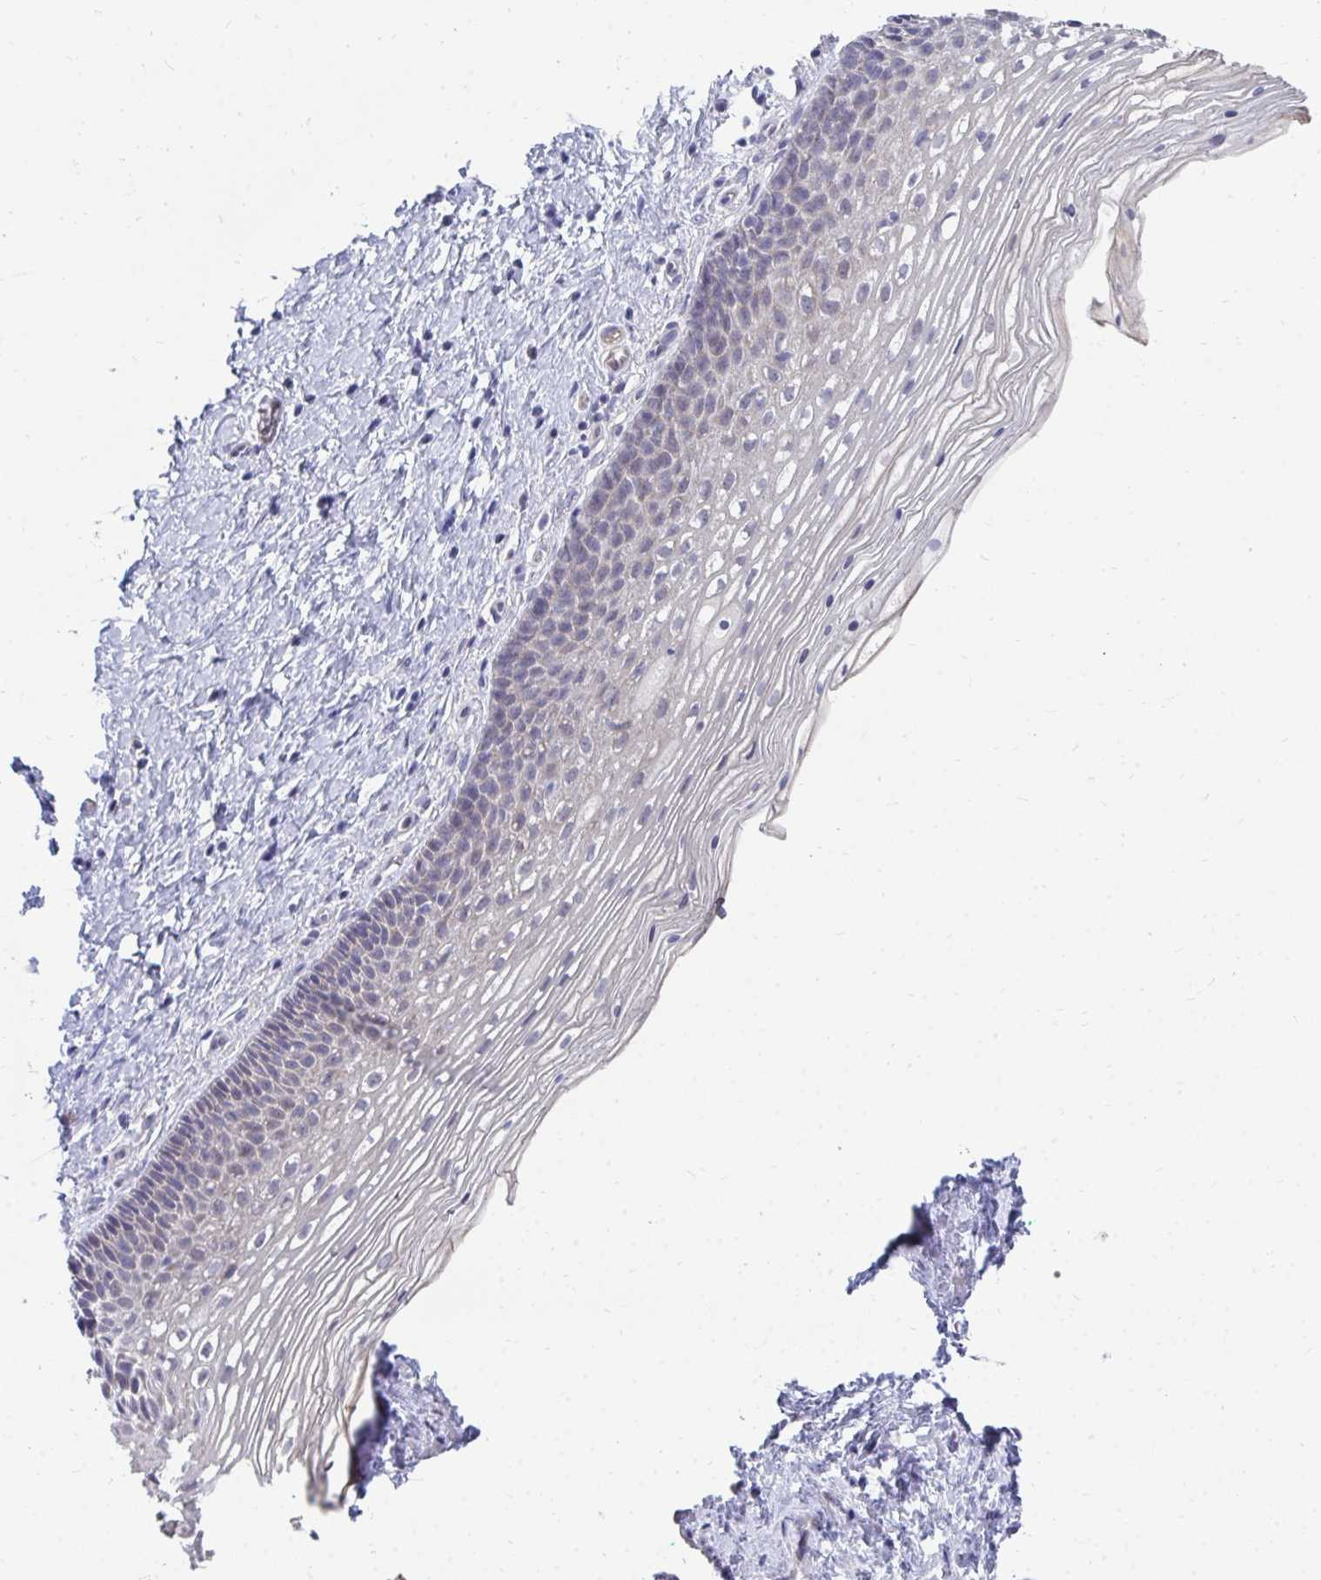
{"staining": {"intensity": "weak", "quantity": "<25%", "location": "nuclear"}, "tissue": "cervix", "cell_type": "Glandular cells", "image_type": "normal", "snomed": [{"axis": "morphology", "description": "Normal tissue, NOS"}, {"axis": "topography", "description": "Cervix"}], "caption": "Immunohistochemistry micrograph of benign human cervix stained for a protein (brown), which reveals no expression in glandular cells. (DAB immunohistochemistry, high magnification).", "gene": "MROH8", "patient": {"sex": "female", "age": 34}}